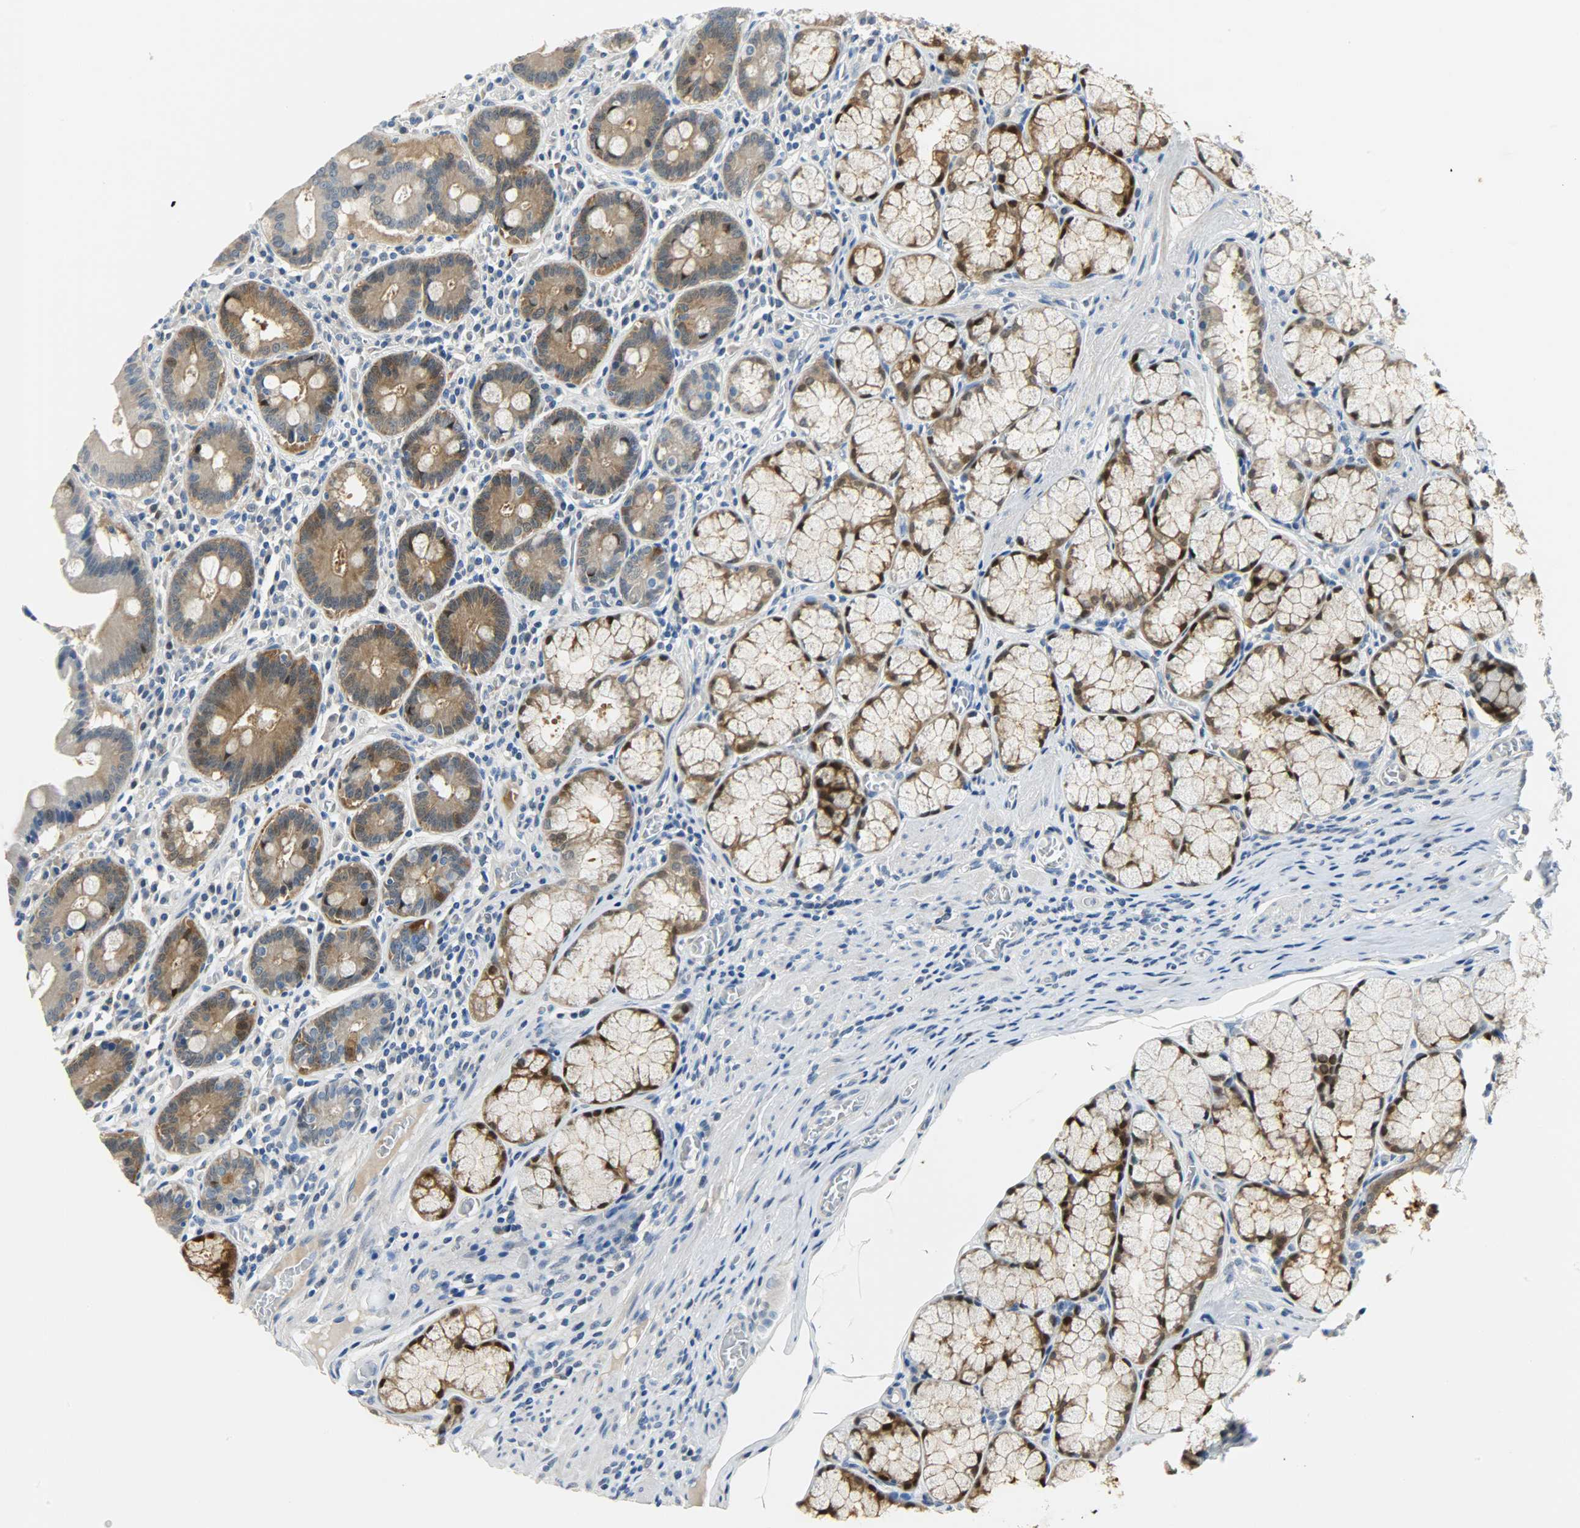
{"staining": {"intensity": "weak", "quantity": "25%-75%", "location": "cytoplasmic/membranous"}, "tissue": "stomach", "cell_type": "Glandular cells", "image_type": "normal", "snomed": [{"axis": "morphology", "description": "Normal tissue, NOS"}, {"axis": "topography", "description": "Stomach, lower"}], "caption": "Benign stomach exhibits weak cytoplasmic/membranous expression in about 25%-75% of glandular cells (DAB (3,3'-diaminobenzidine) IHC with brightfield microscopy, high magnification)..", "gene": "EIF4EBP1", "patient": {"sex": "male", "age": 56}}